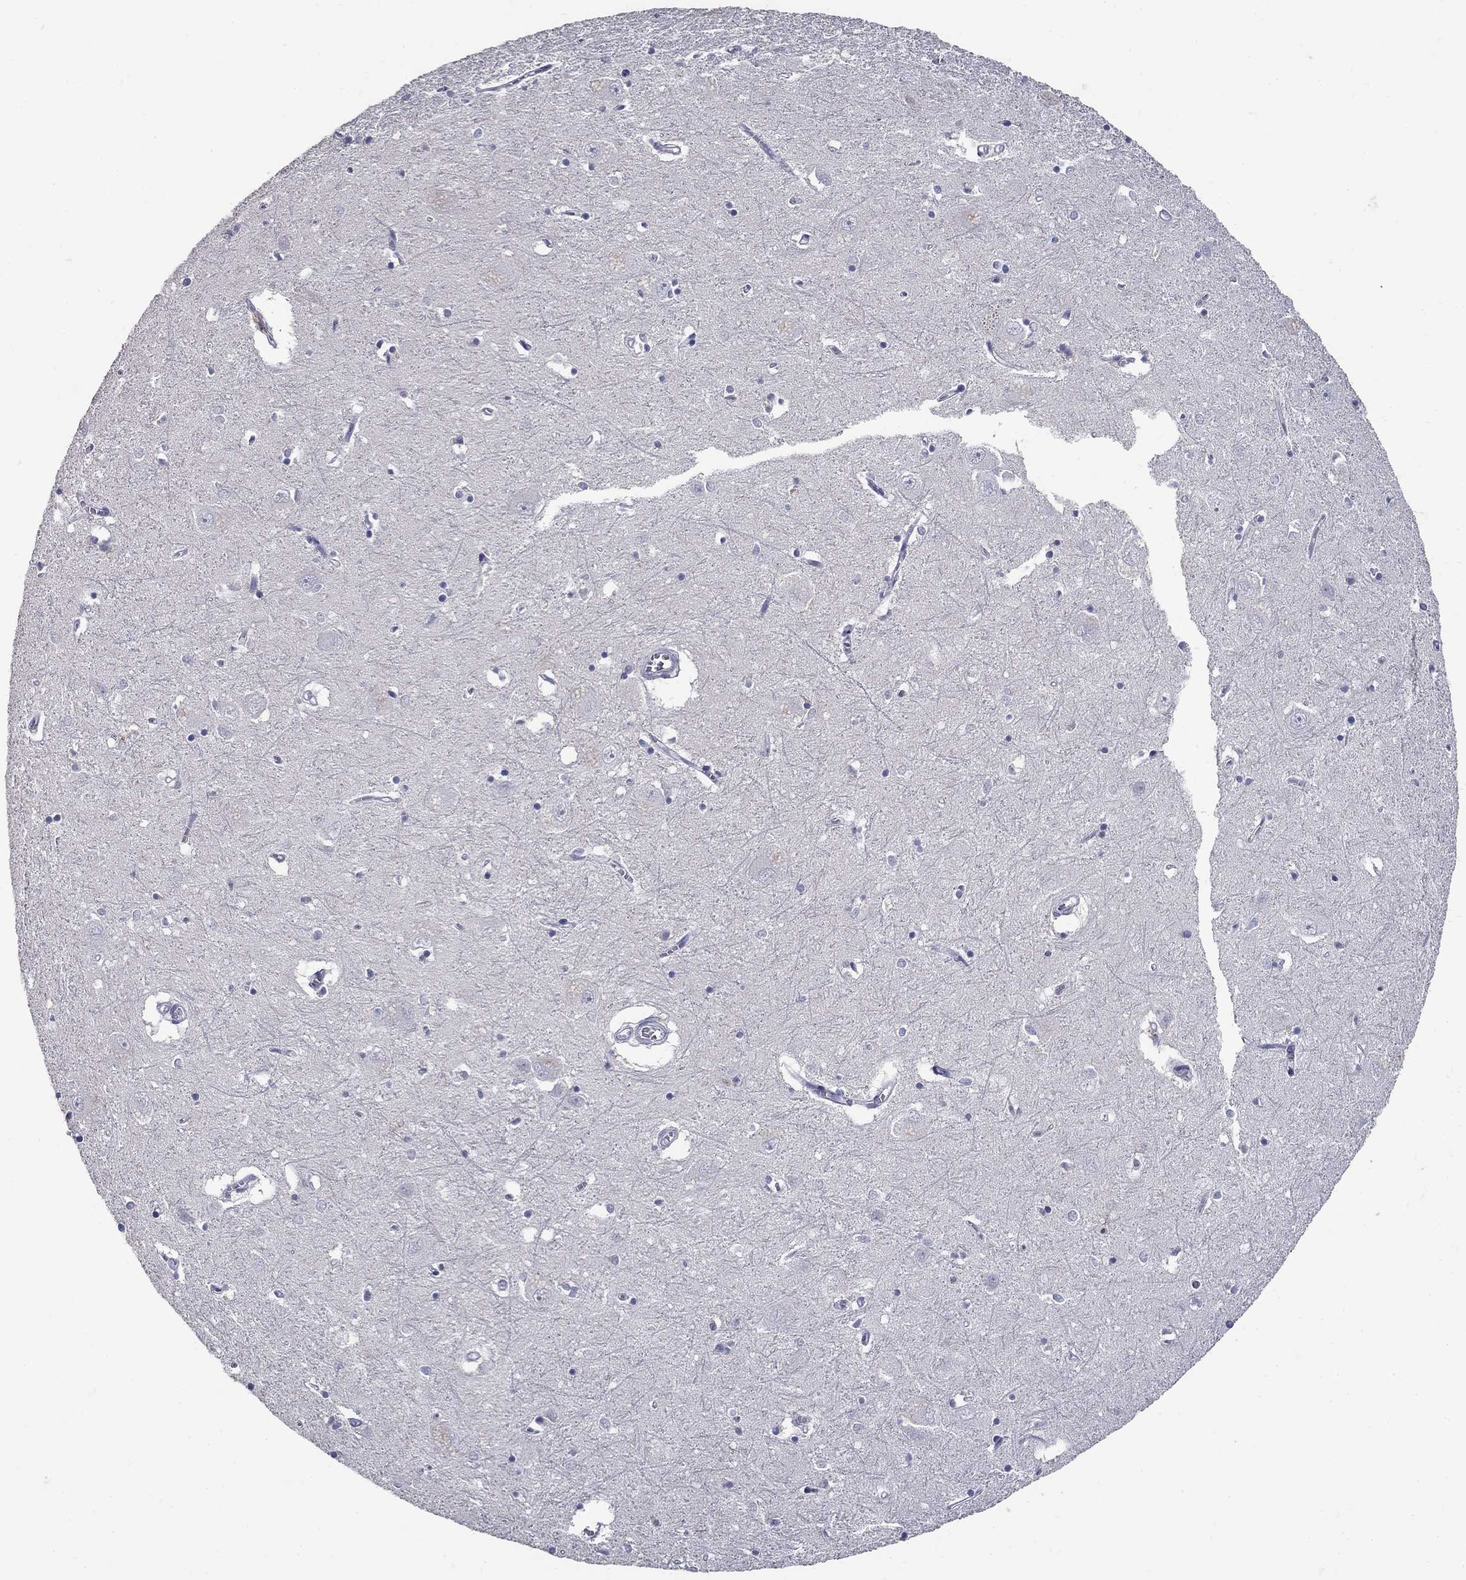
{"staining": {"intensity": "negative", "quantity": "none", "location": "none"}, "tissue": "caudate", "cell_type": "Glial cells", "image_type": "normal", "snomed": [{"axis": "morphology", "description": "Normal tissue, NOS"}, {"axis": "topography", "description": "Lateral ventricle wall"}], "caption": "The photomicrograph reveals no significant positivity in glial cells of caudate. The staining was performed using DAB (3,3'-diaminobenzidine) to visualize the protein expression in brown, while the nuclei were stained in blue with hematoxylin (Magnification: 20x).", "gene": "POMC", "patient": {"sex": "male", "age": 54}}